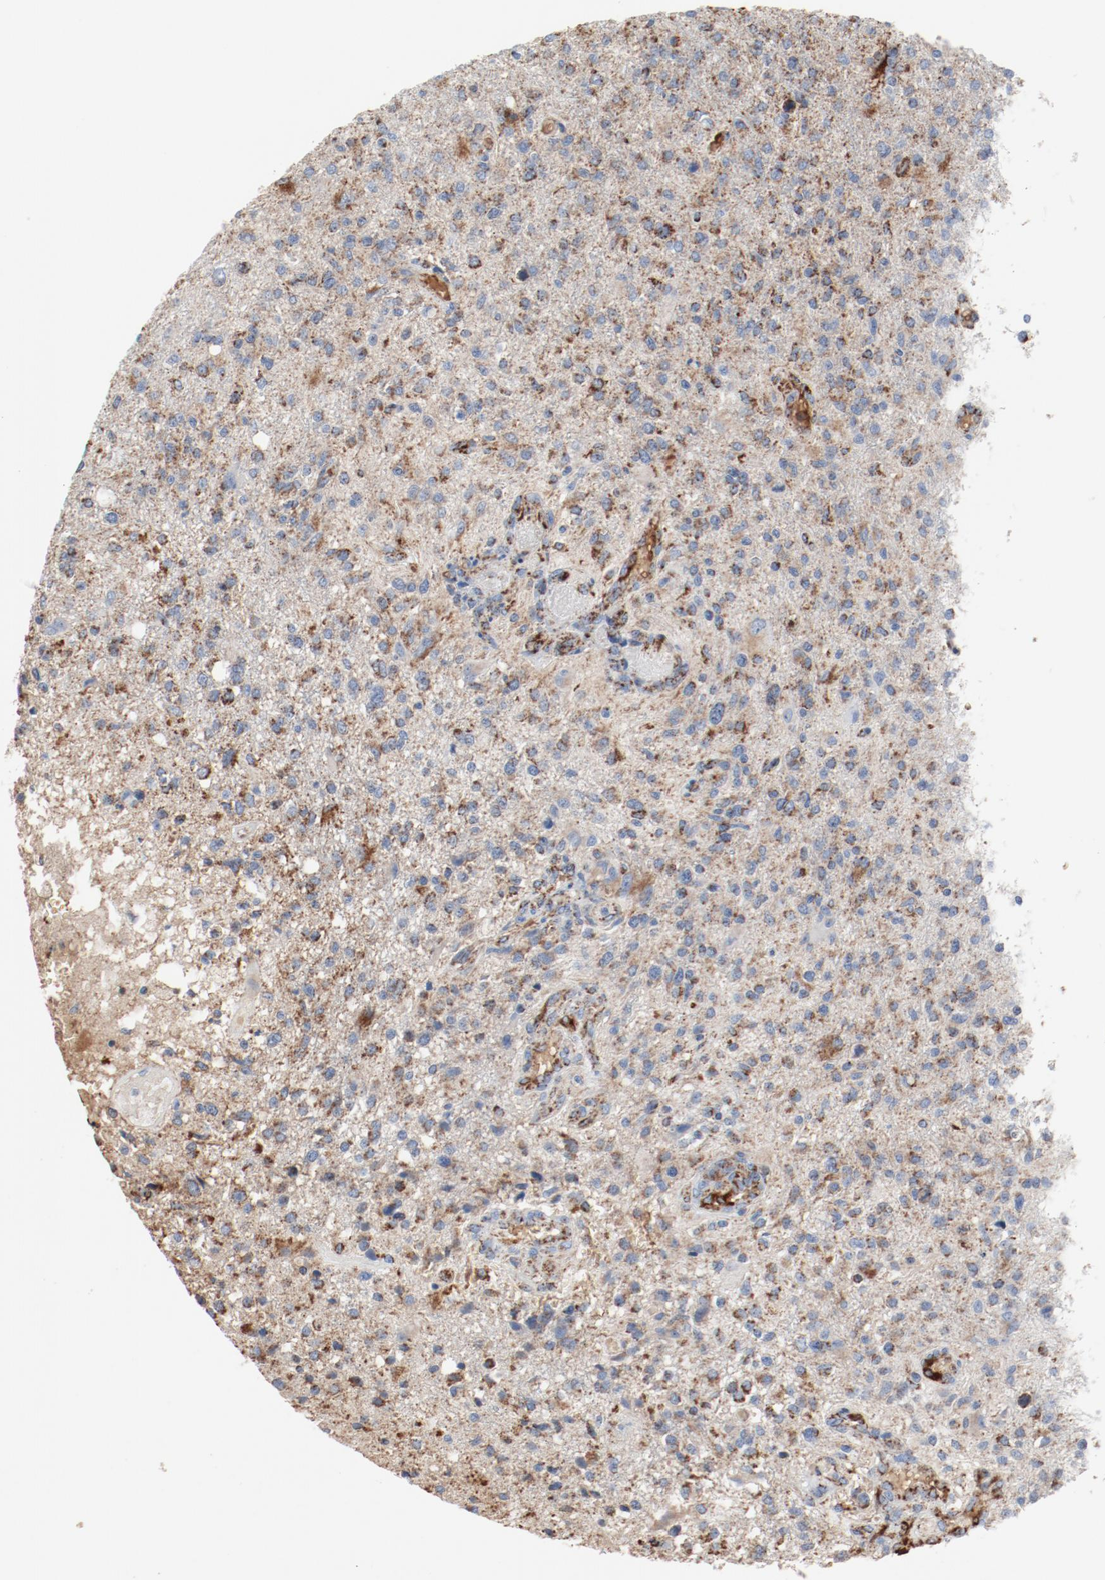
{"staining": {"intensity": "weak", "quantity": "25%-75%", "location": "cytoplasmic/membranous"}, "tissue": "glioma", "cell_type": "Tumor cells", "image_type": "cancer", "snomed": [{"axis": "morphology", "description": "Glioma, malignant, High grade"}, {"axis": "topography", "description": "Cerebral cortex"}], "caption": "An image showing weak cytoplasmic/membranous staining in approximately 25%-75% of tumor cells in high-grade glioma (malignant), as visualized by brown immunohistochemical staining.", "gene": "NDUFB8", "patient": {"sex": "male", "age": 76}}